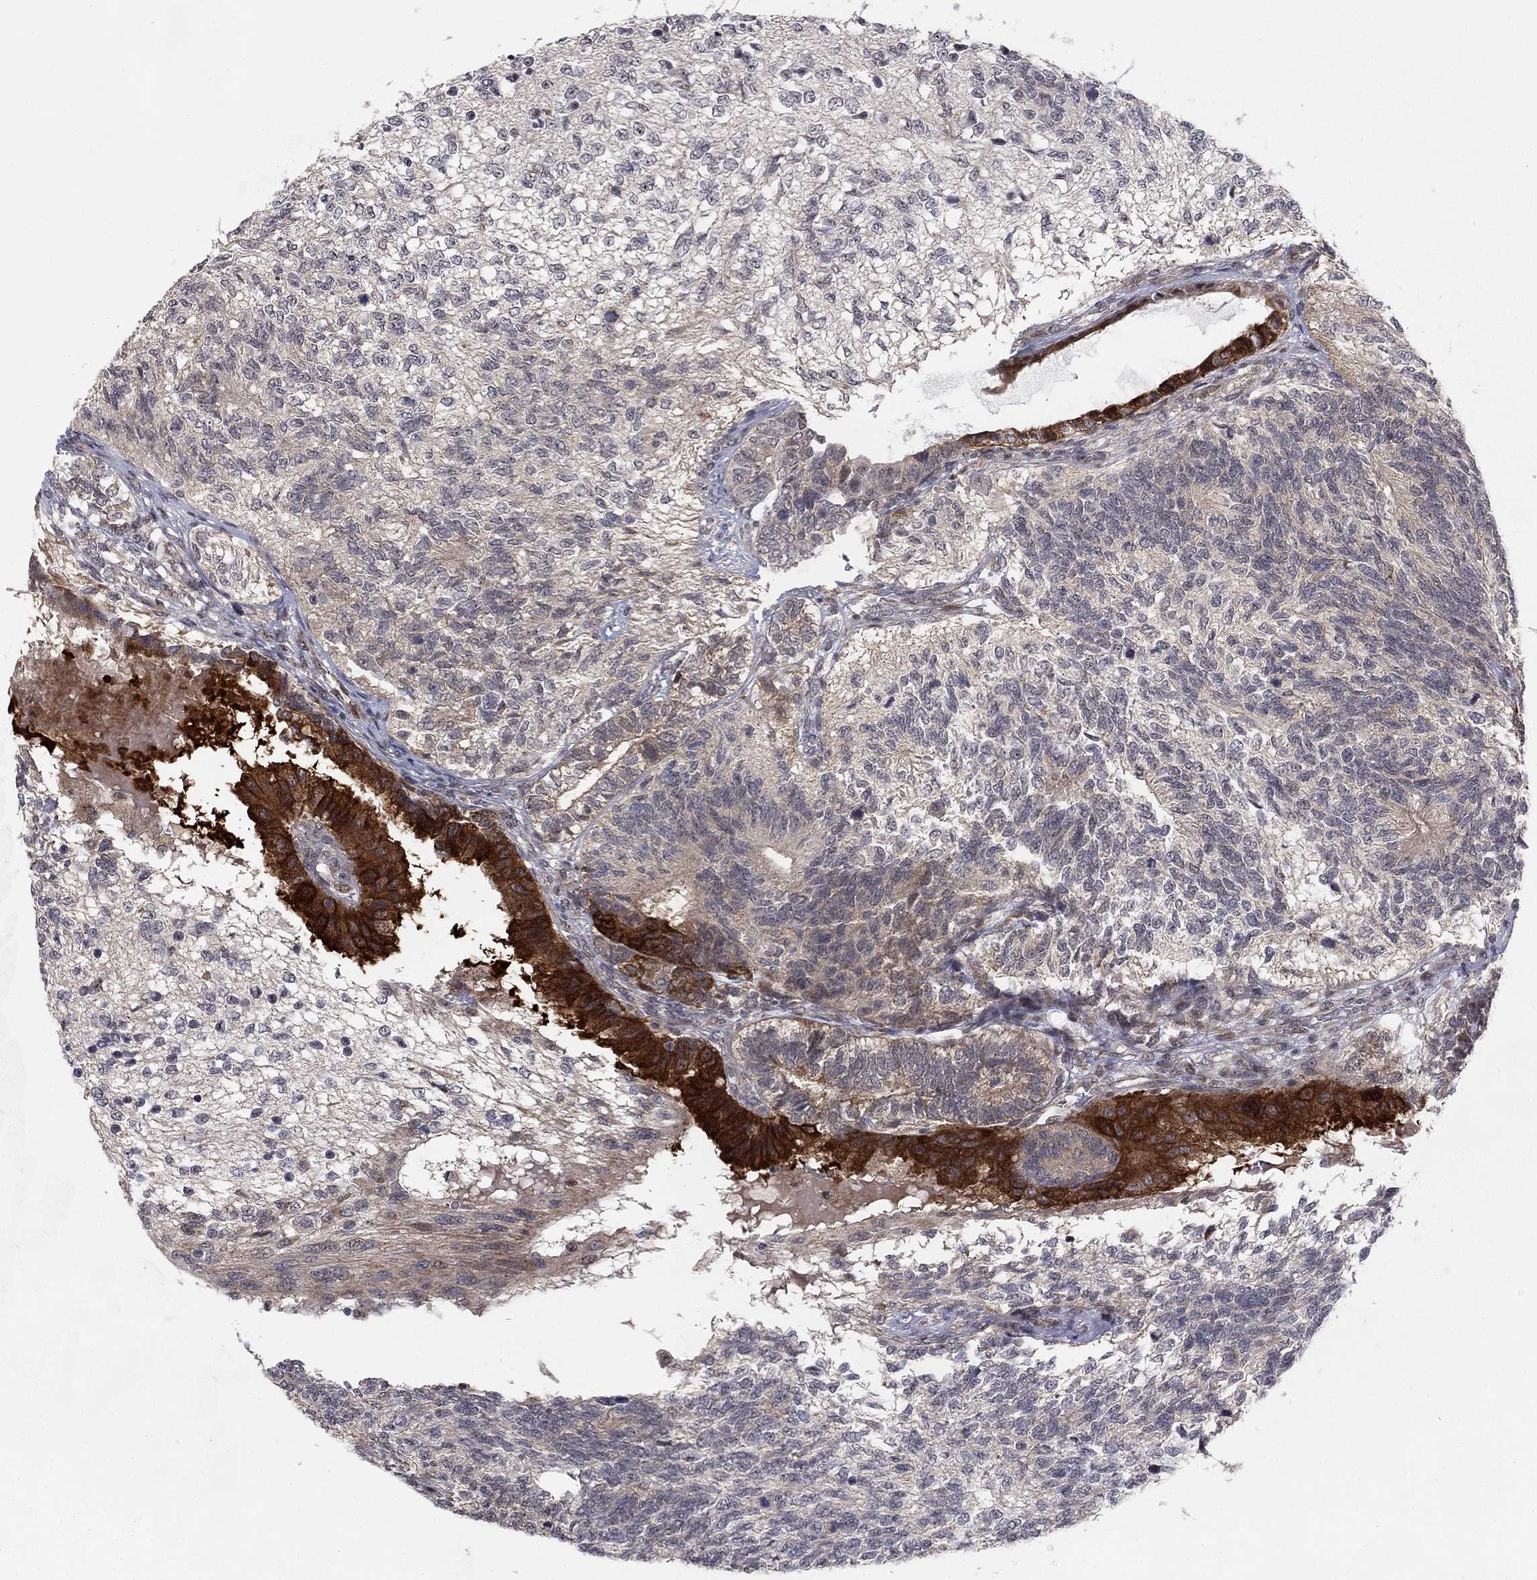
{"staining": {"intensity": "strong", "quantity": "<25%", "location": "cytoplasmic/membranous"}, "tissue": "testis cancer", "cell_type": "Tumor cells", "image_type": "cancer", "snomed": [{"axis": "morphology", "description": "Seminoma, NOS"}, {"axis": "morphology", "description": "Carcinoma, Embryonal, NOS"}, {"axis": "topography", "description": "Testis"}], "caption": "The histopathology image shows a brown stain indicating the presence of a protein in the cytoplasmic/membranous of tumor cells in testis cancer (embryonal carcinoma).", "gene": "ZNF395", "patient": {"sex": "male", "age": 41}}